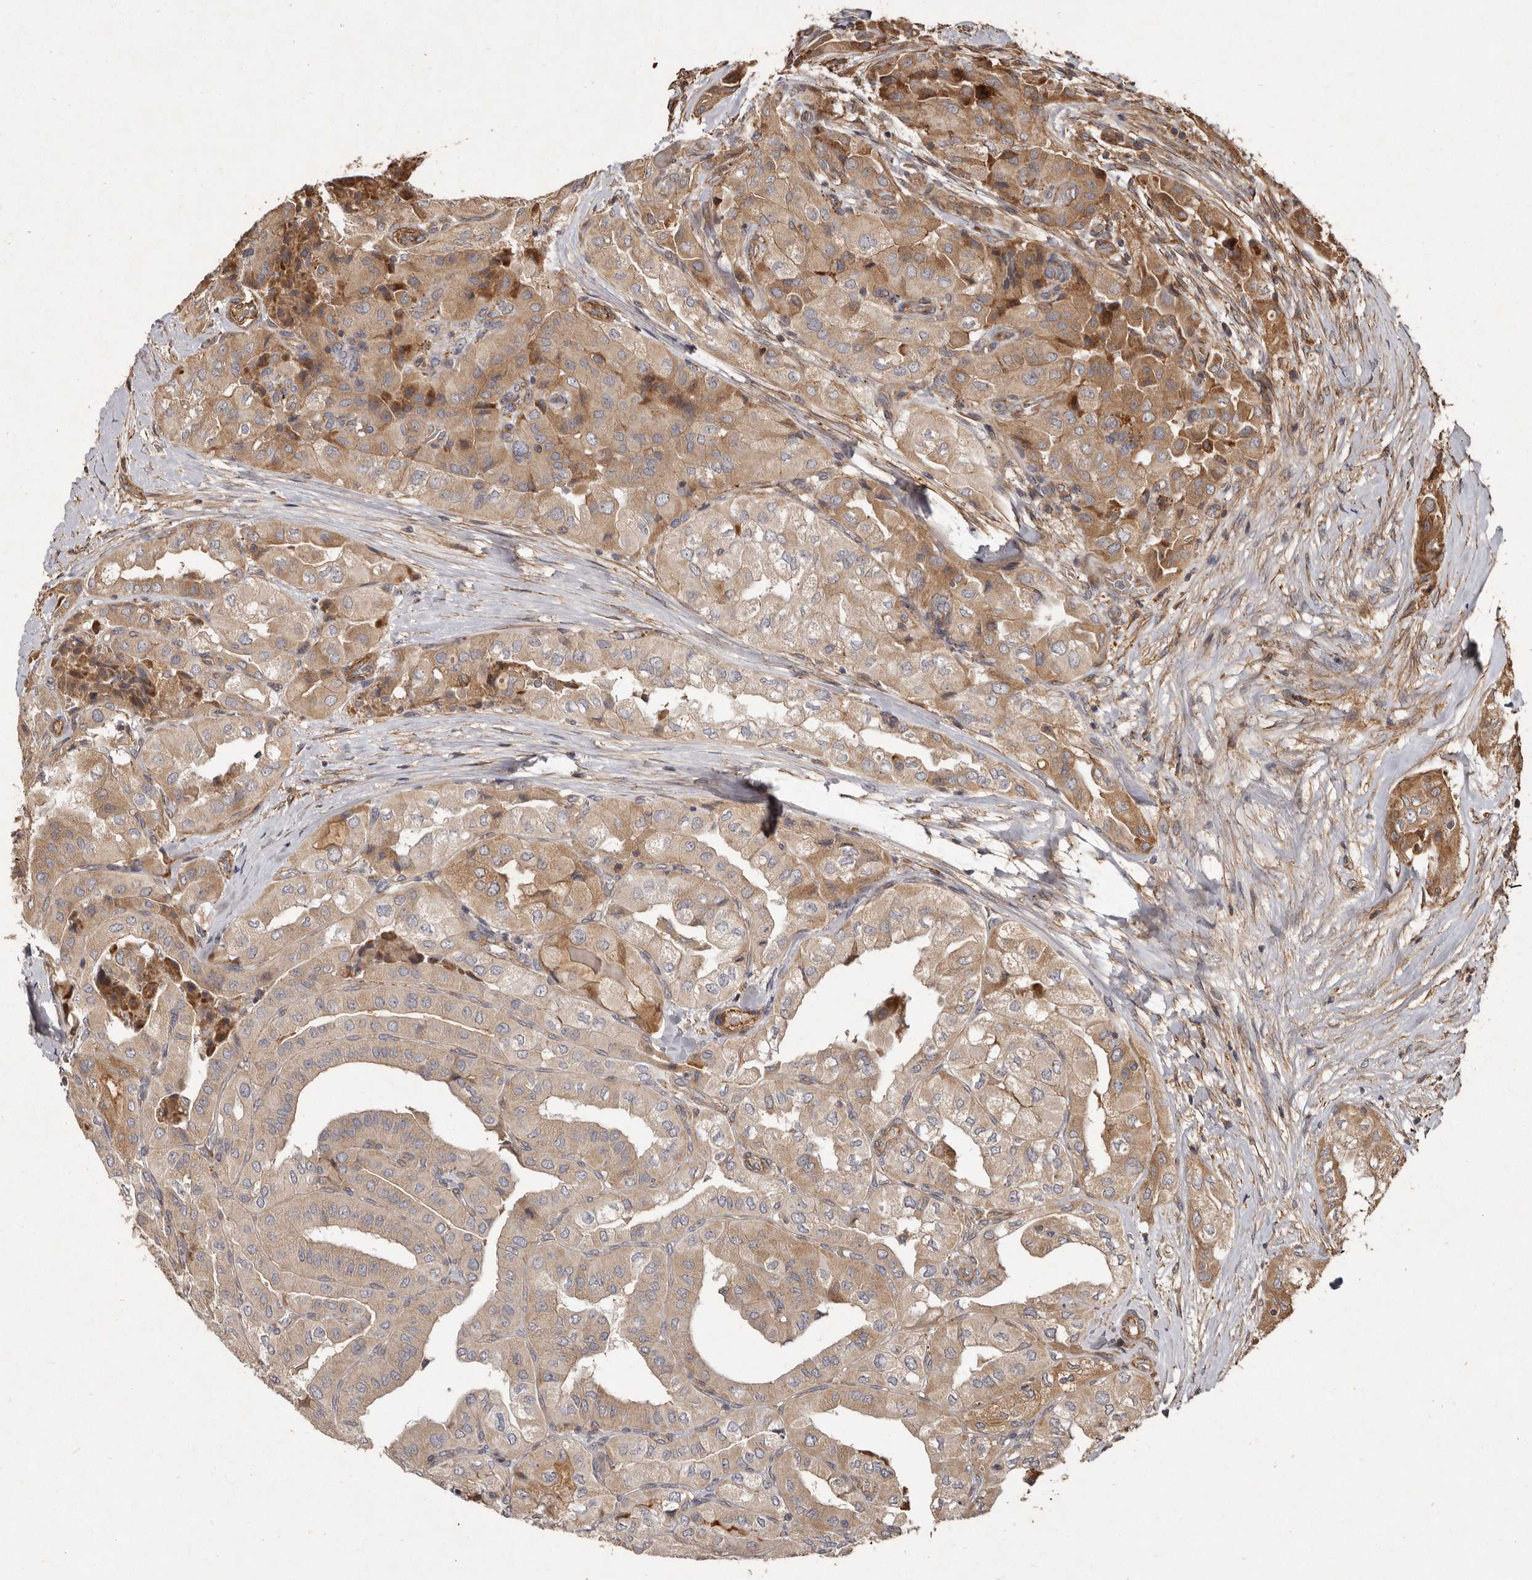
{"staining": {"intensity": "moderate", "quantity": "25%-75%", "location": "cytoplasmic/membranous"}, "tissue": "thyroid cancer", "cell_type": "Tumor cells", "image_type": "cancer", "snomed": [{"axis": "morphology", "description": "Papillary adenocarcinoma, NOS"}, {"axis": "topography", "description": "Thyroid gland"}], "caption": "This is a photomicrograph of IHC staining of papillary adenocarcinoma (thyroid), which shows moderate expression in the cytoplasmic/membranous of tumor cells.", "gene": "SEMA3A", "patient": {"sex": "female", "age": 59}}